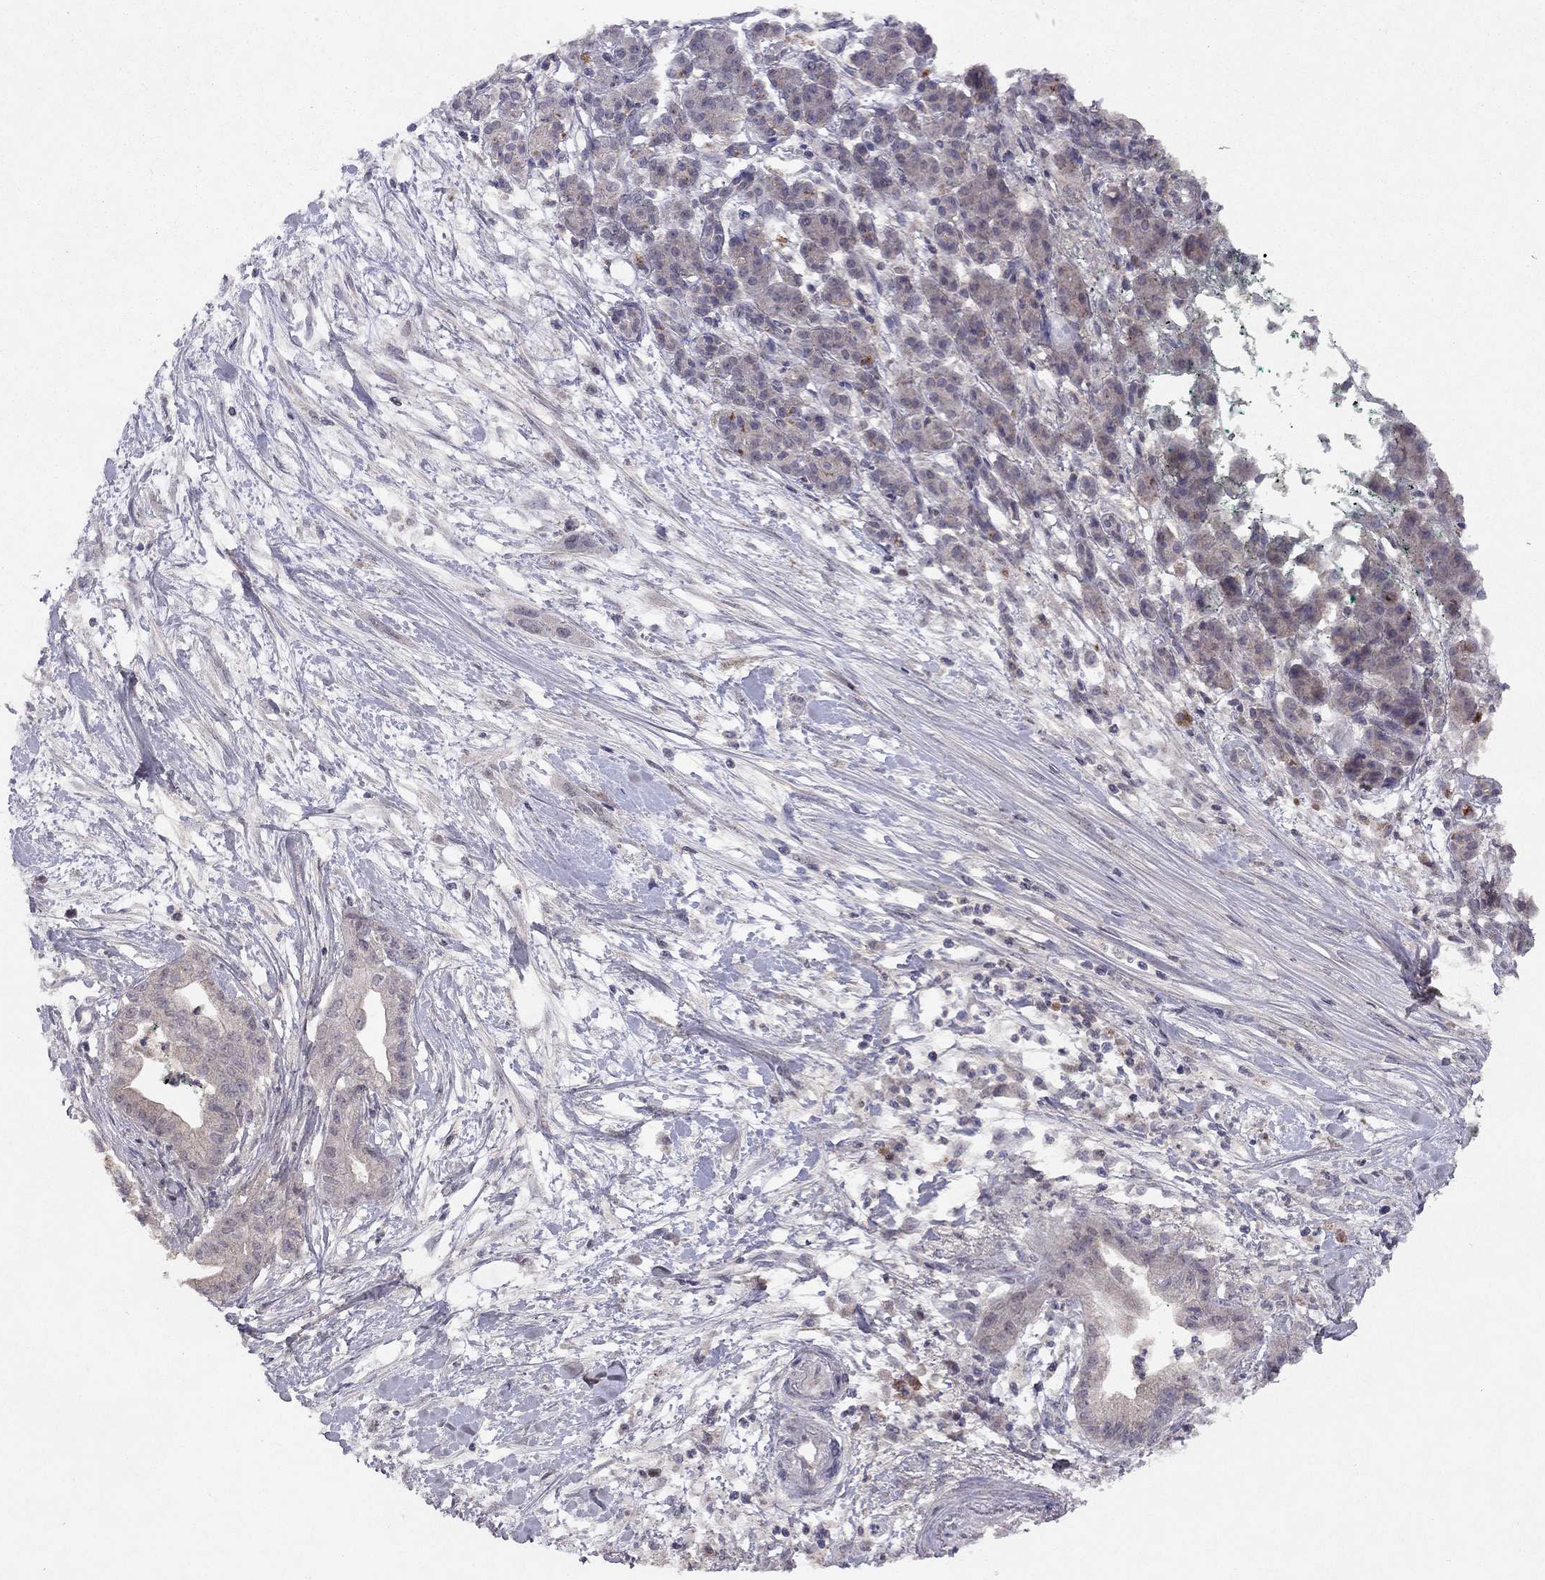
{"staining": {"intensity": "negative", "quantity": "none", "location": "none"}, "tissue": "pancreatic cancer", "cell_type": "Tumor cells", "image_type": "cancer", "snomed": [{"axis": "morphology", "description": "Normal tissue, NOS"}, {"axis": "morphology", "description": "Adenocarcinoma, NOS"}, {"axis": "topography", "description": "Lymph node"}, {"axis": "topography", "description": "Pancreas"}], "caption": "The histopathology image displays no staining of tumor cells in adenocarcinoma (pancreatic).", "gene": "ESR2", "patient": {"sex": "female", "age": 58}}